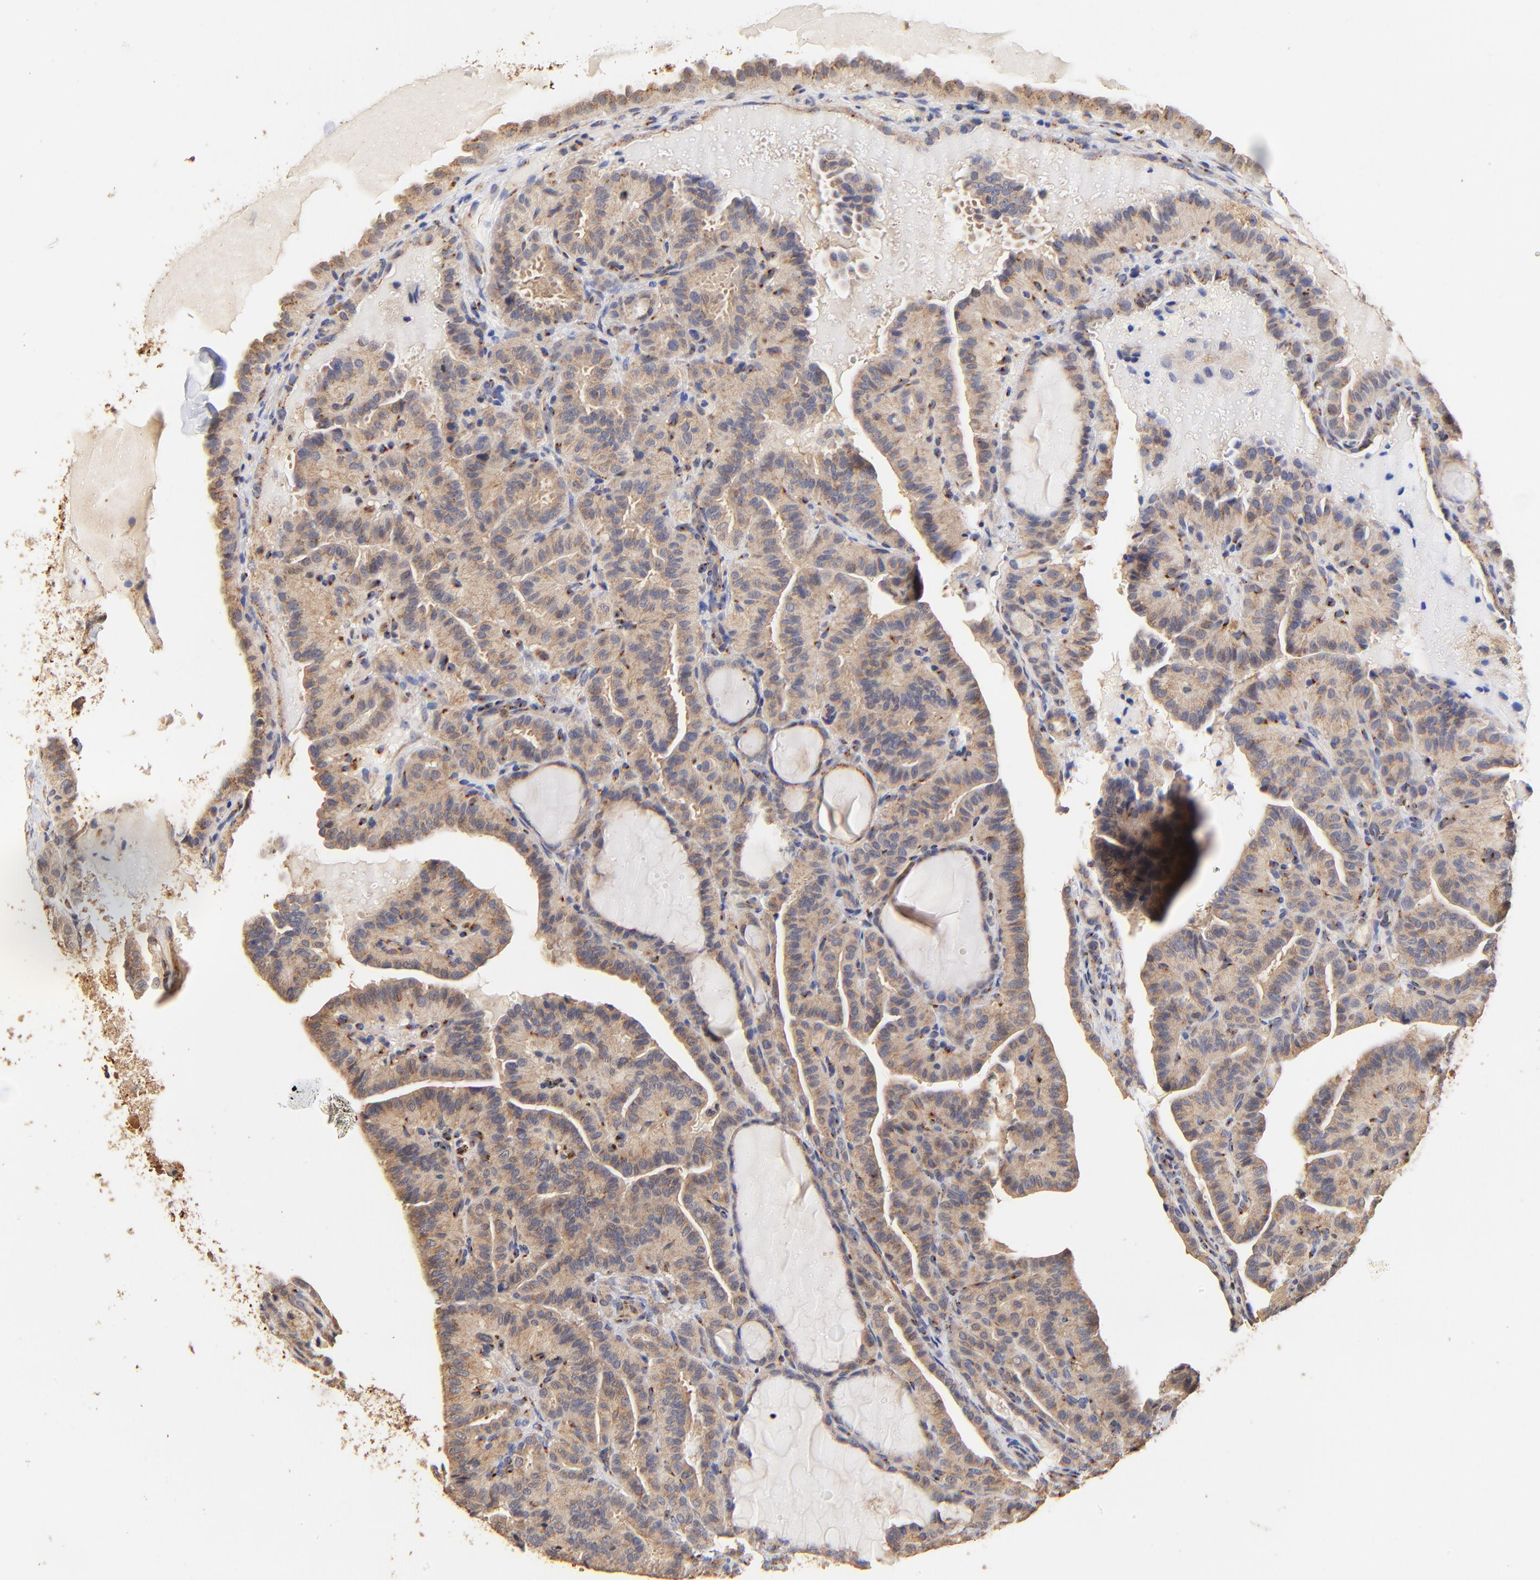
{"staining": {"intensity": "weak", "quantity": ">75%", "location": "cytoplasmic/membranous"}, "tissue": "thyroid cancer", "cell_type": "Tumor cells", "image_type": "cancer", "snomed": [{"axis": "morphology", "description": "Papillary adenocarcinoma, NOS"}, {"axis": "topography", "description": "Thyroid gland"}], "caption": "Thyroid cancer stained for a protein reveals weak cytoplasmic/membranous positivity in tumor cells.", "gene": "FMNL3", "patient": {"sex": "male", "age": 77}}